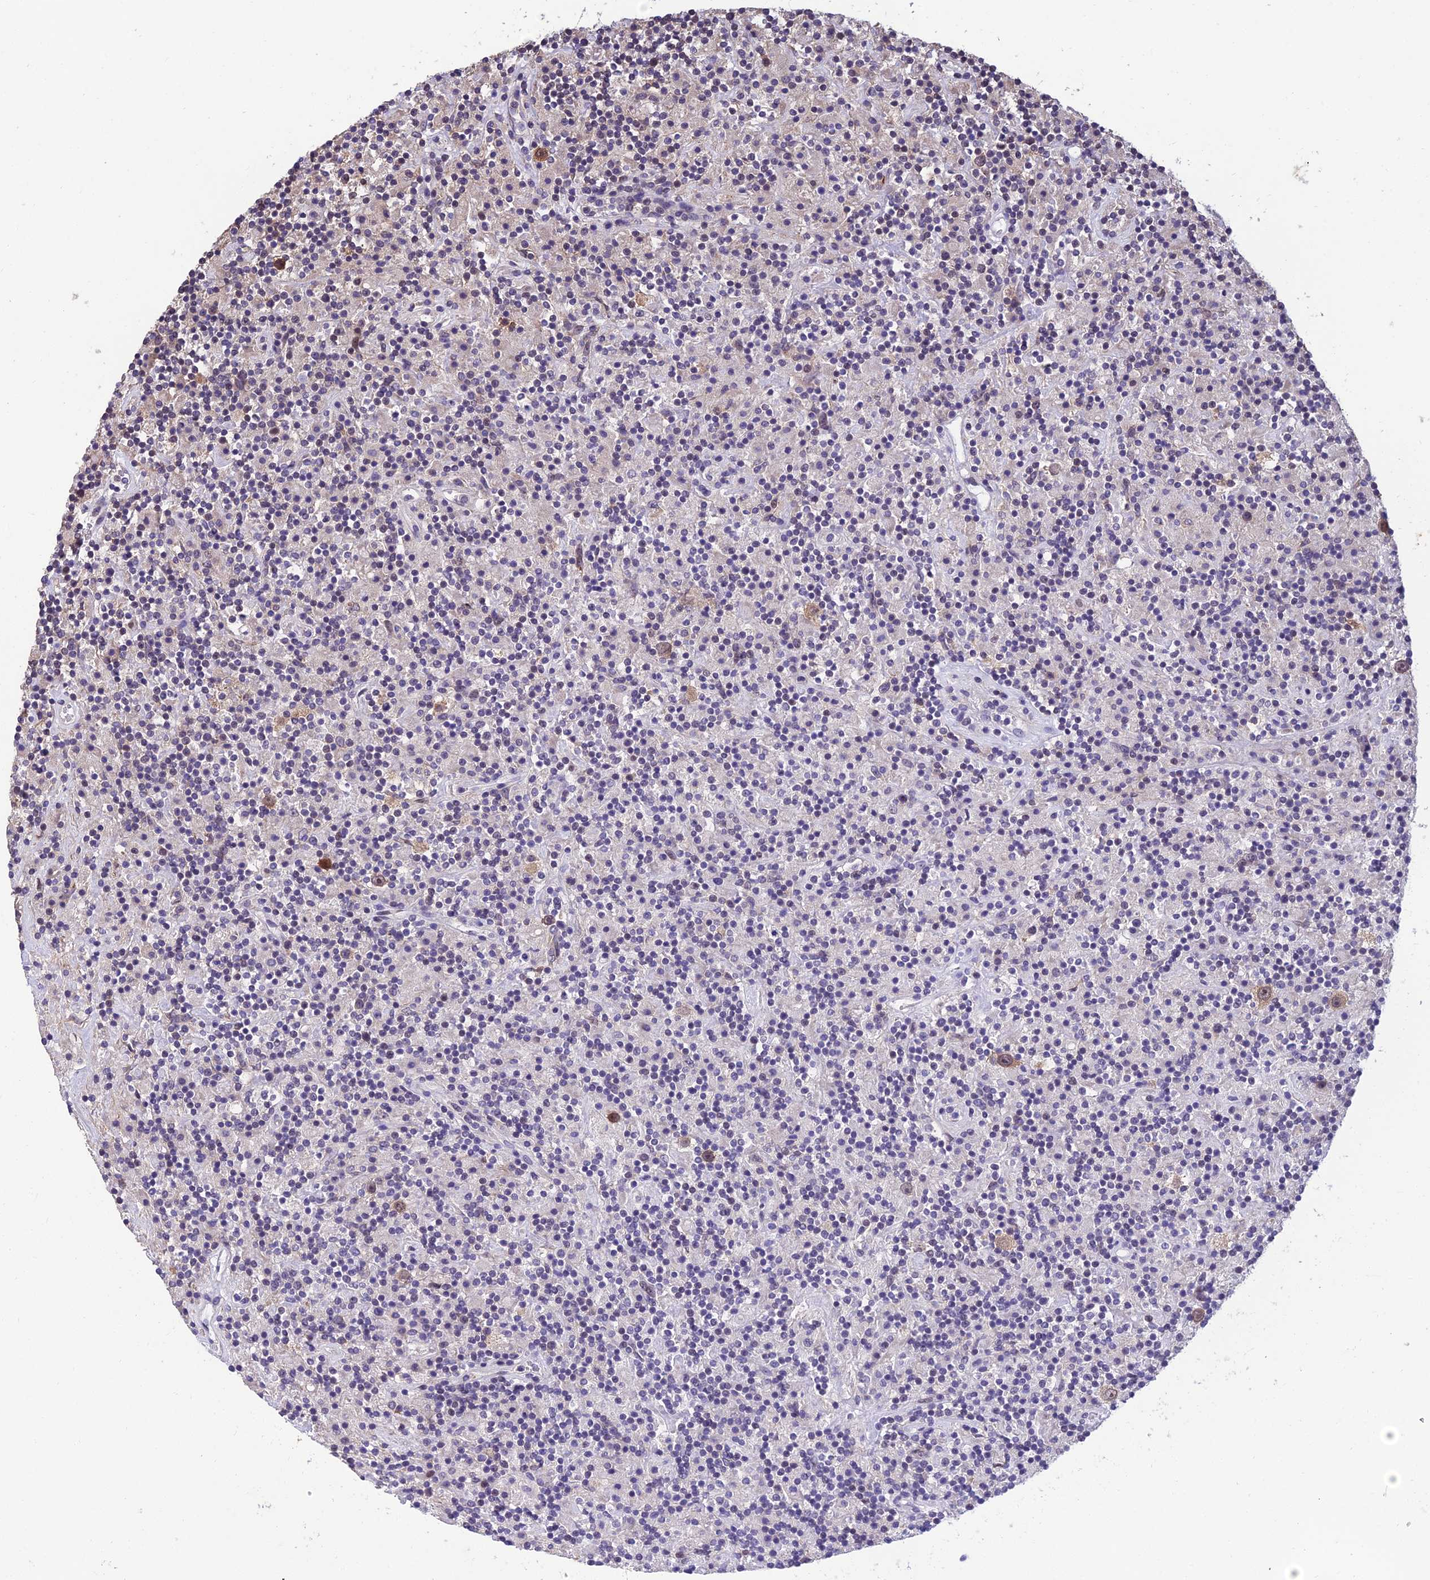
{"staining": {"intensity": "weak", "quantity": ">75%", "location": "cytoplasmic/membranous,nuclear"}, "tissue": "lymphoma", "cell_type": "Tumor cells", "image_type": "cancer", "snomed": [{"axis": "morphology", "description": "Hodgkin's disease, NOS"}, {"axis": "topography", "description": "Lymph node"}], "caption": "The histopathology image shows a brown stain indicating the presence of a protein in the cytoplasmic/membranous and nuclear of tumor cells in Hodgkin's disease.", "gene": "GRWD1", "patient": {"sex": "male", "age": 70}}